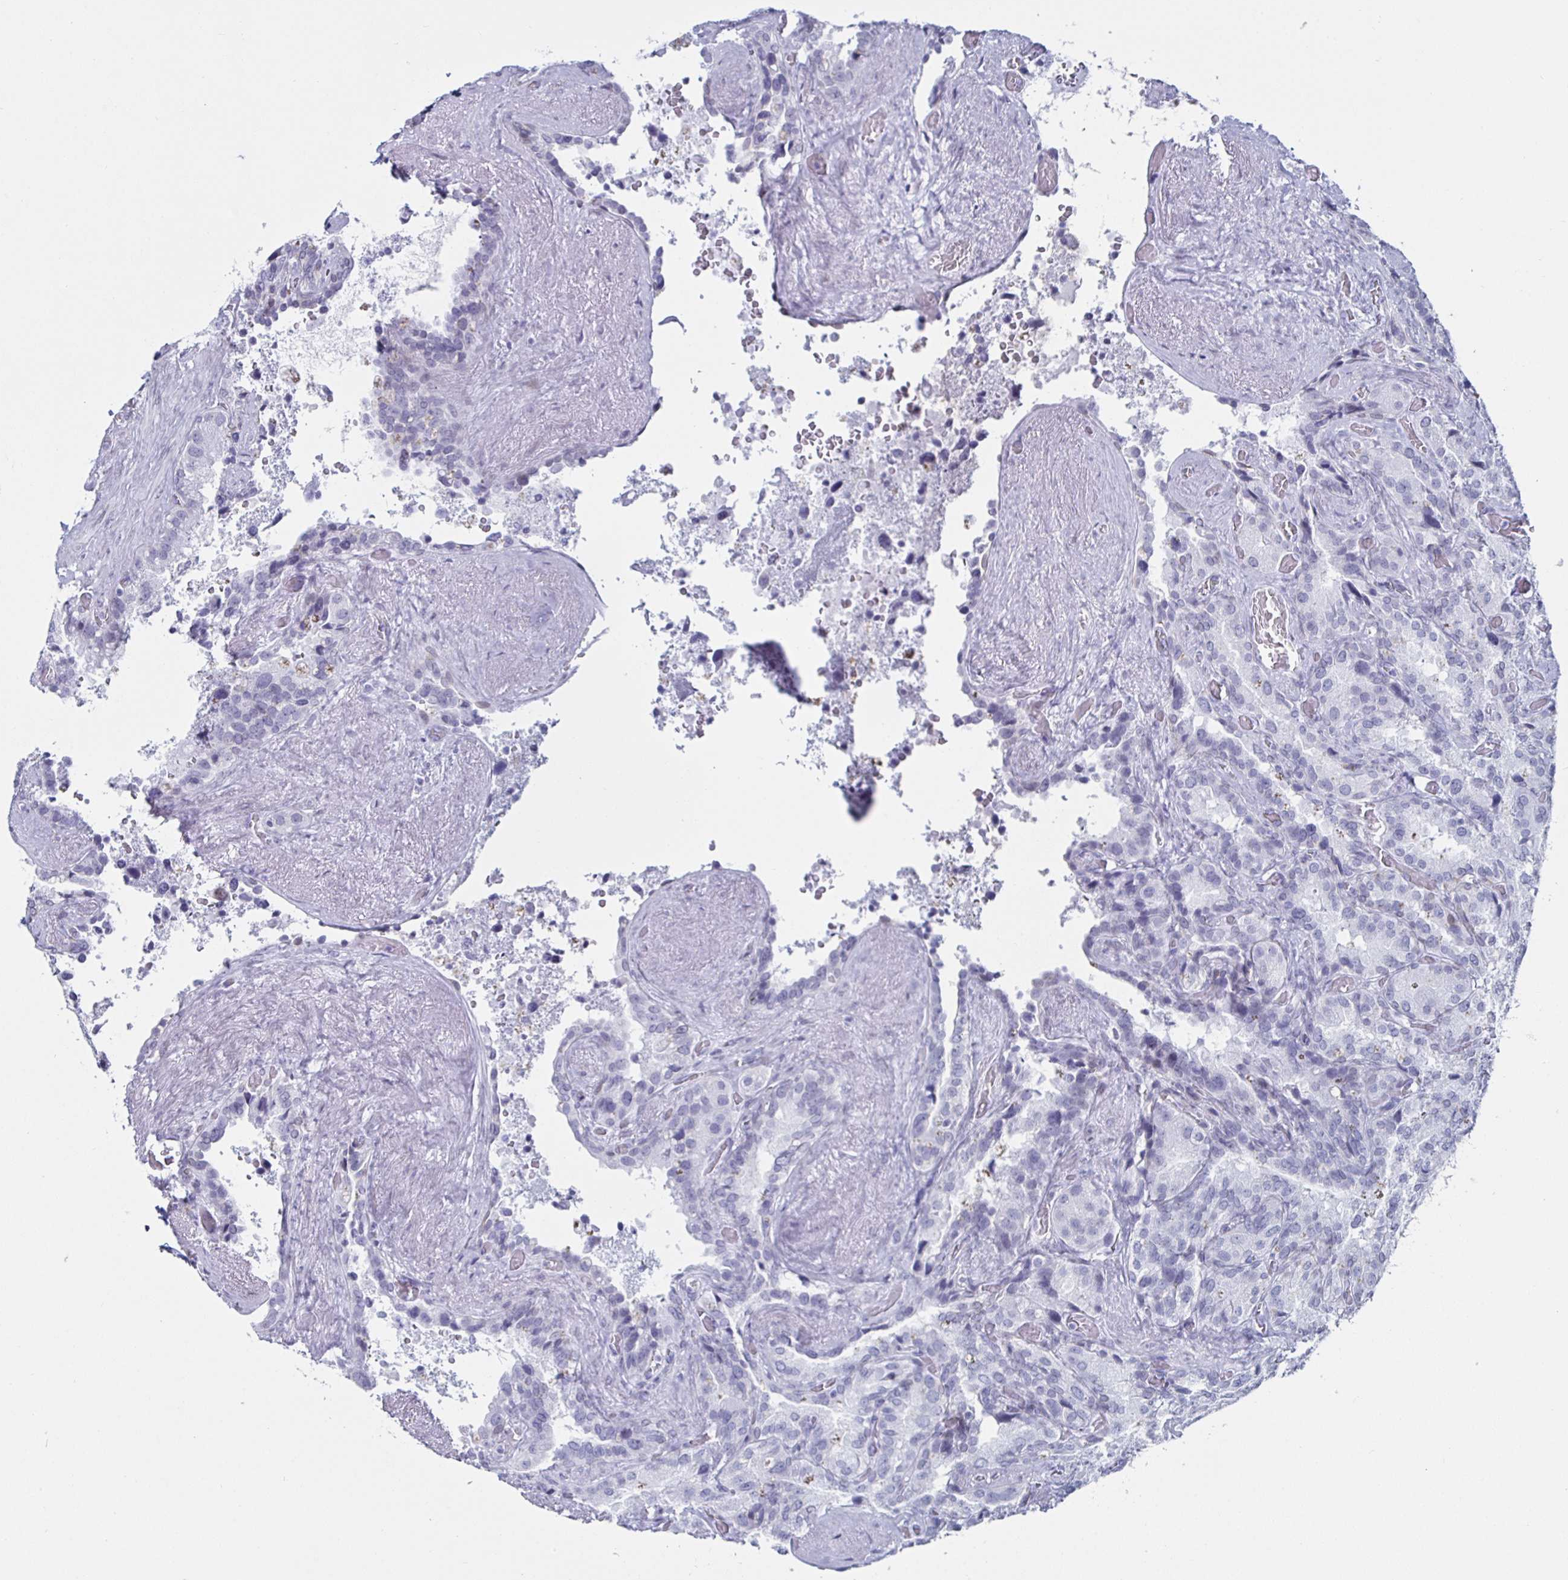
{"staining": {"intensity": "negative", "quantity": "none", "location": "none"}, "tissue": "seminal vesicle", "cell_type": "Glandular cells", "image_type": "normal", "snomed": [{"axis": "morphology", "description": "Normal tissue, NOS"}, {"axis": "topography", "description": "Seminal veicle"}], "caption": "Photomicrograph shows no protein expression in glandular cells of unremarkable seminal vesicle. (DAB (3,3'-diaminobenzidine) immunohistochemistry (IHC) visualized using brightfield microscopy, high magnification).", "gene": "KRT4", "patient": {"sex": "male", "age": 60}}